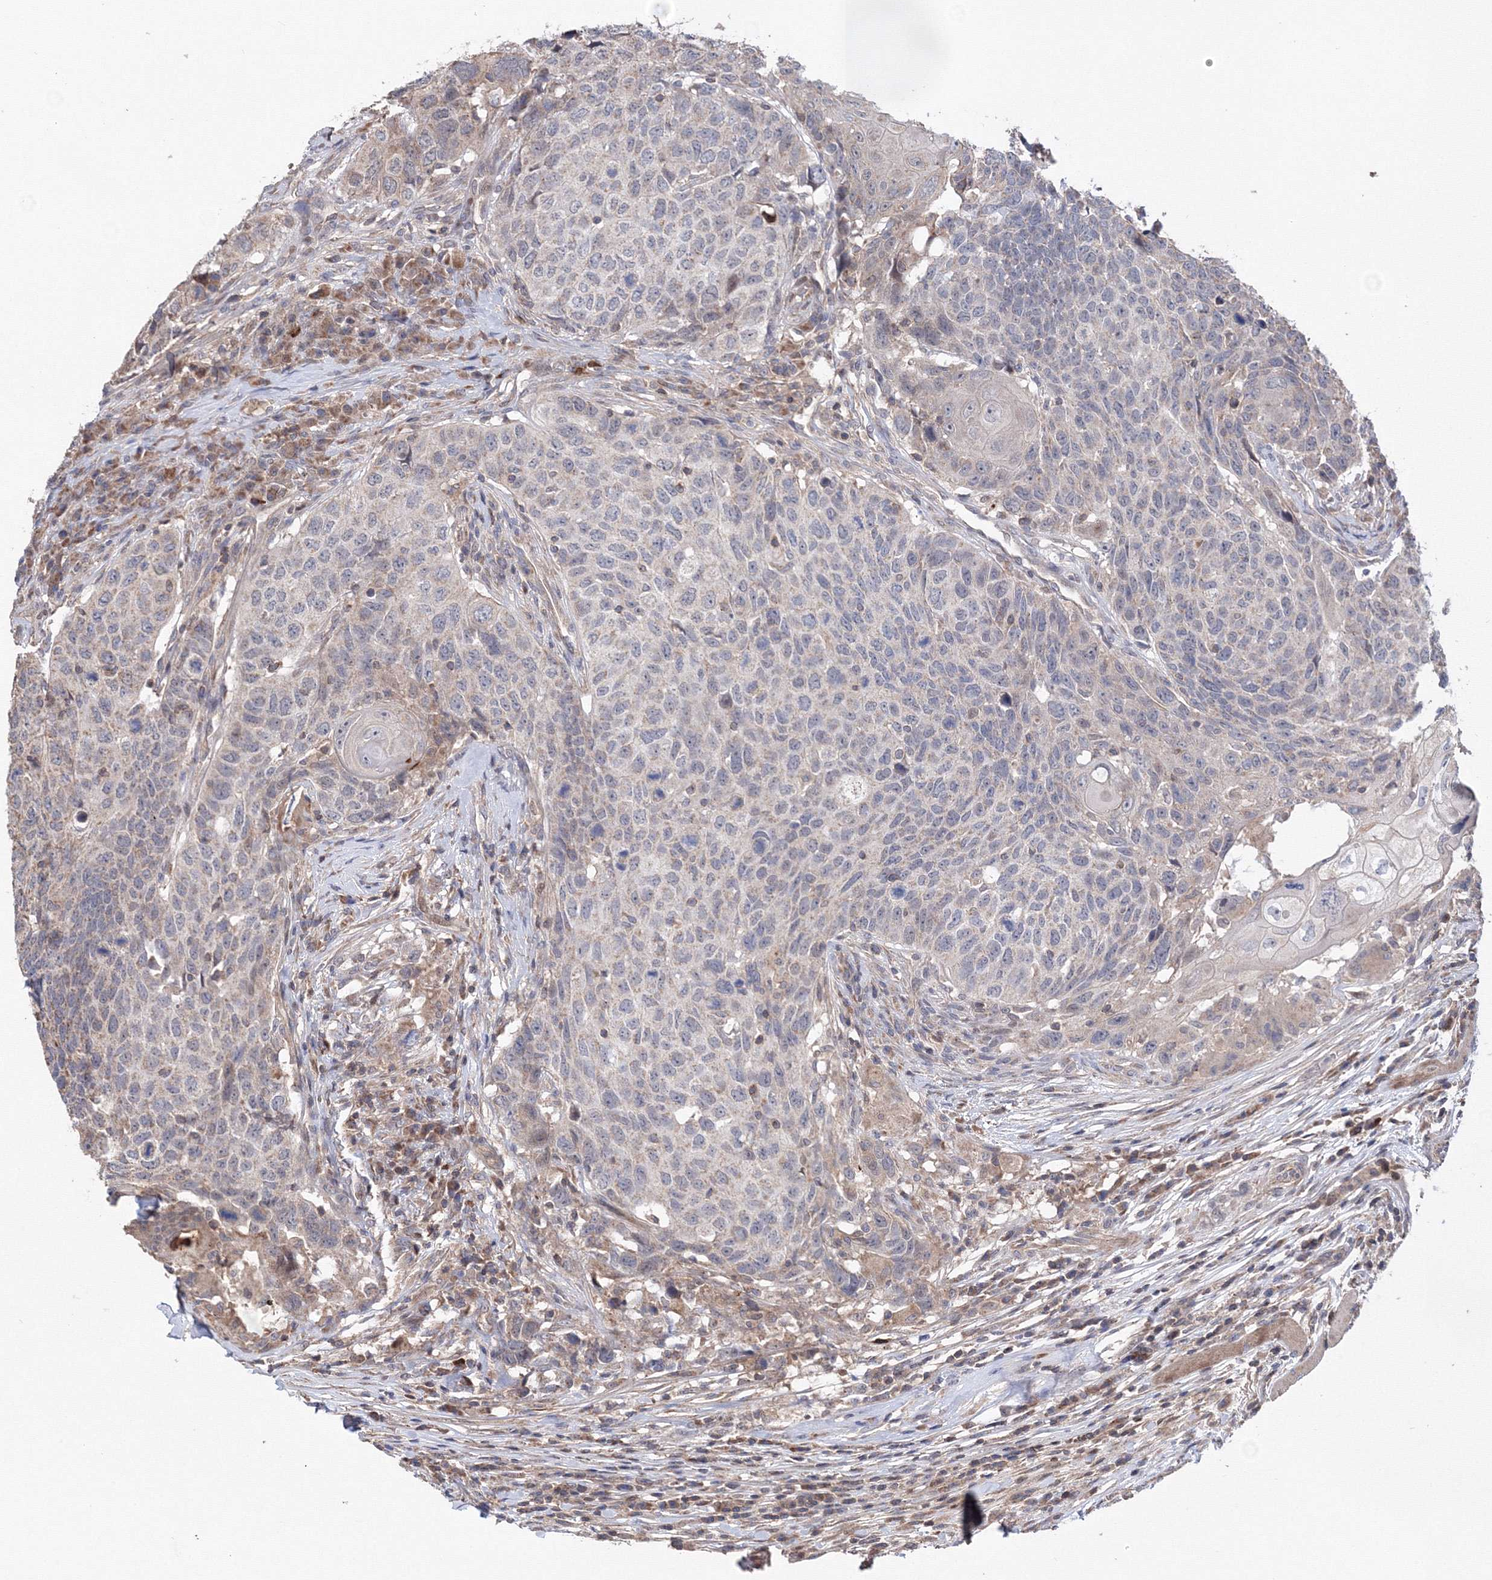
{"staining": {"intensity": "negative", "quantity": "none", "location": "none"}, "tissue": "head and neck cancer", "cell_type": "Tumor cells", "image_type": "cancer", "snomed": [{"axis": "morphology", "description": "Squamous cell carcinoma, NOS"}, {"axis": "topography", "description": "Head-Neck"}], "caption": "There is no significant staining in tumor cells of head and neck cancer. Nuclei are stained in blue.", "gene": "PPP2R2B", "patient": {"sex": "male", "age": 66}}